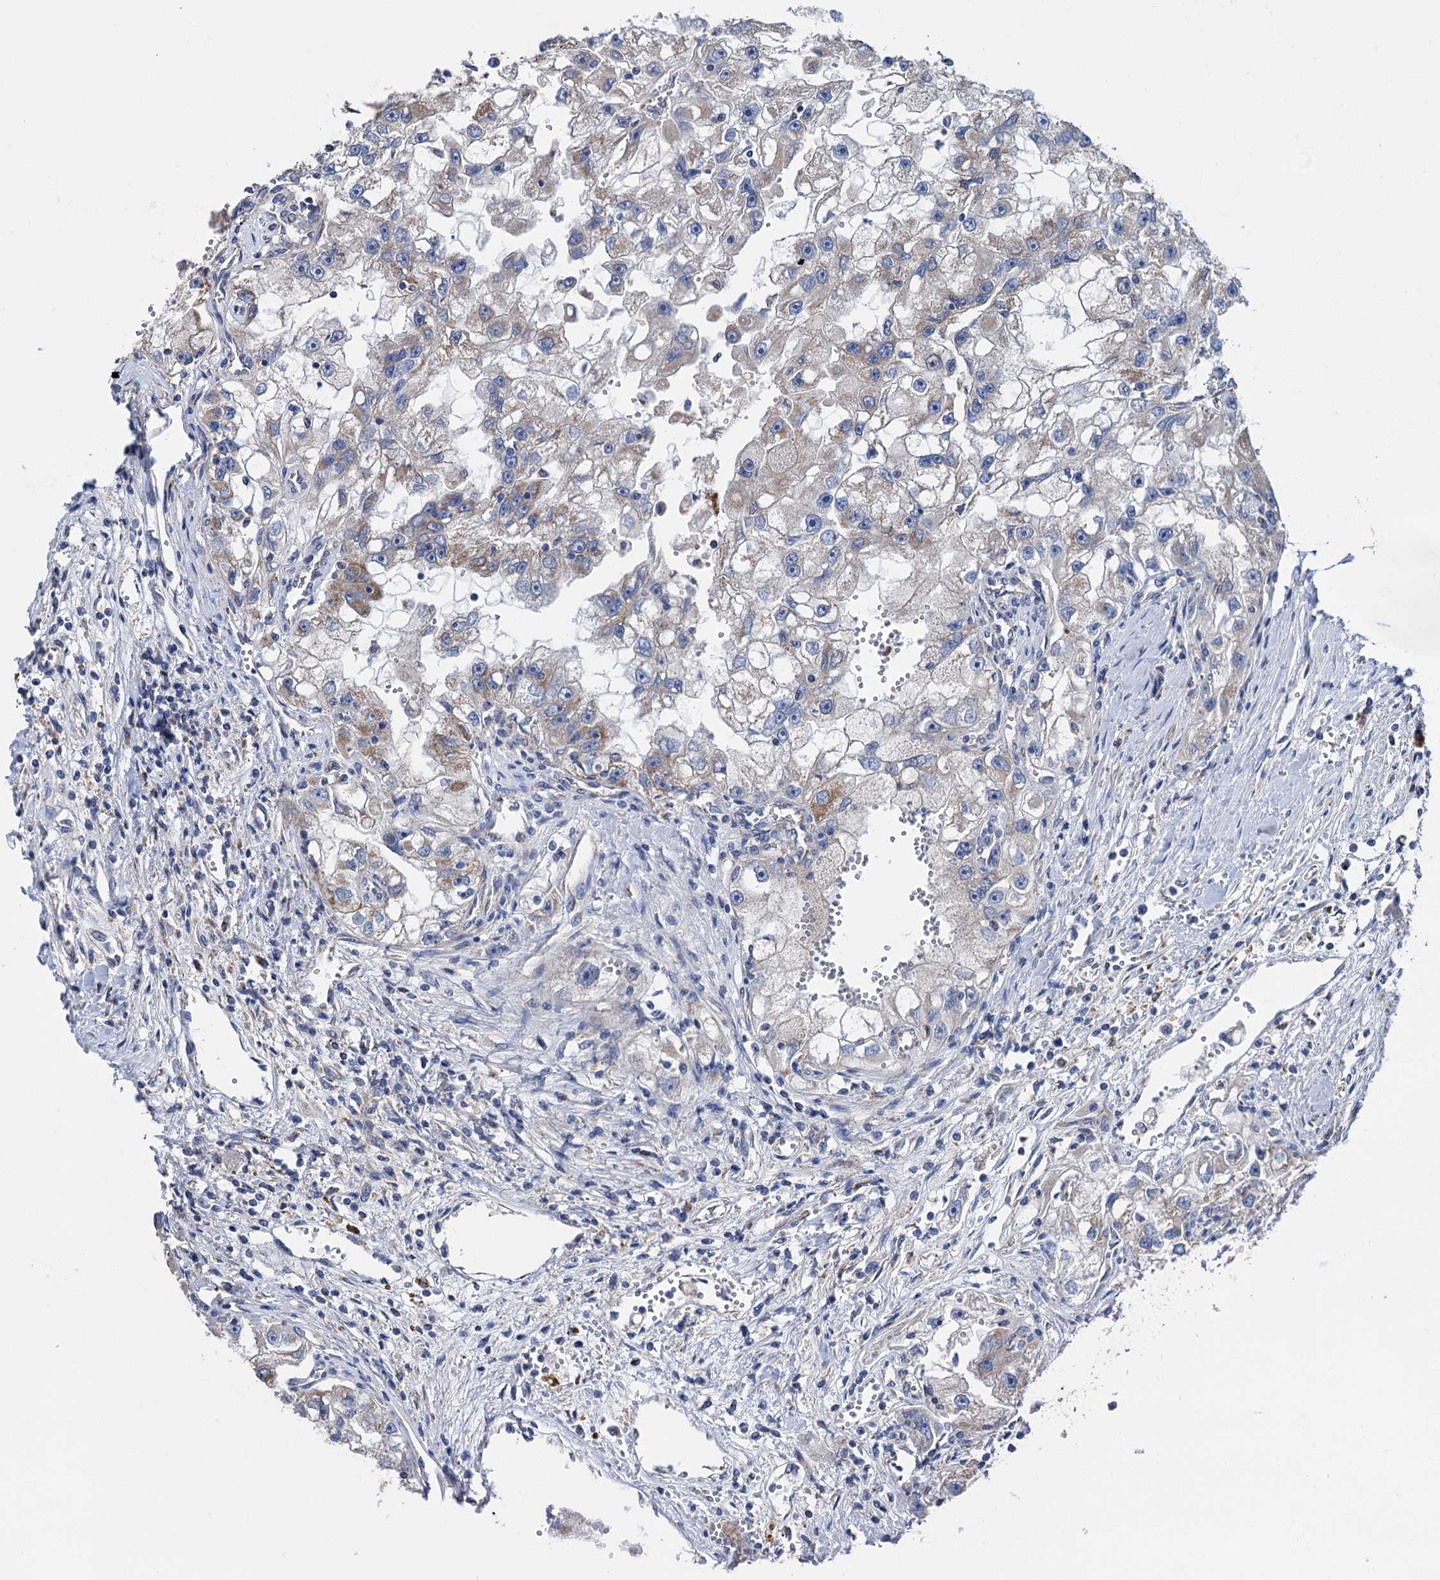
{"staining": {"intensity": "moderate", "quantity": "<25%", "location": "cytoplasmic/membranous"}, "tissue": "renal cancer", "cell_type": "Tumor cells", "image_type": "cancer", "snomed": [{"axis": "morphology", "description": "Adenocarcinoma, NOS"}, {"axis": "topography", "description": "Kidney"}], "caption": "This is an image of IHC staining of renal adenocarcinoma, which shows moderate expression in the cytoplasmic/membranous of tumor cells.", "gene": "EYA4", "patient": {"sex": "male", "age": 63}}